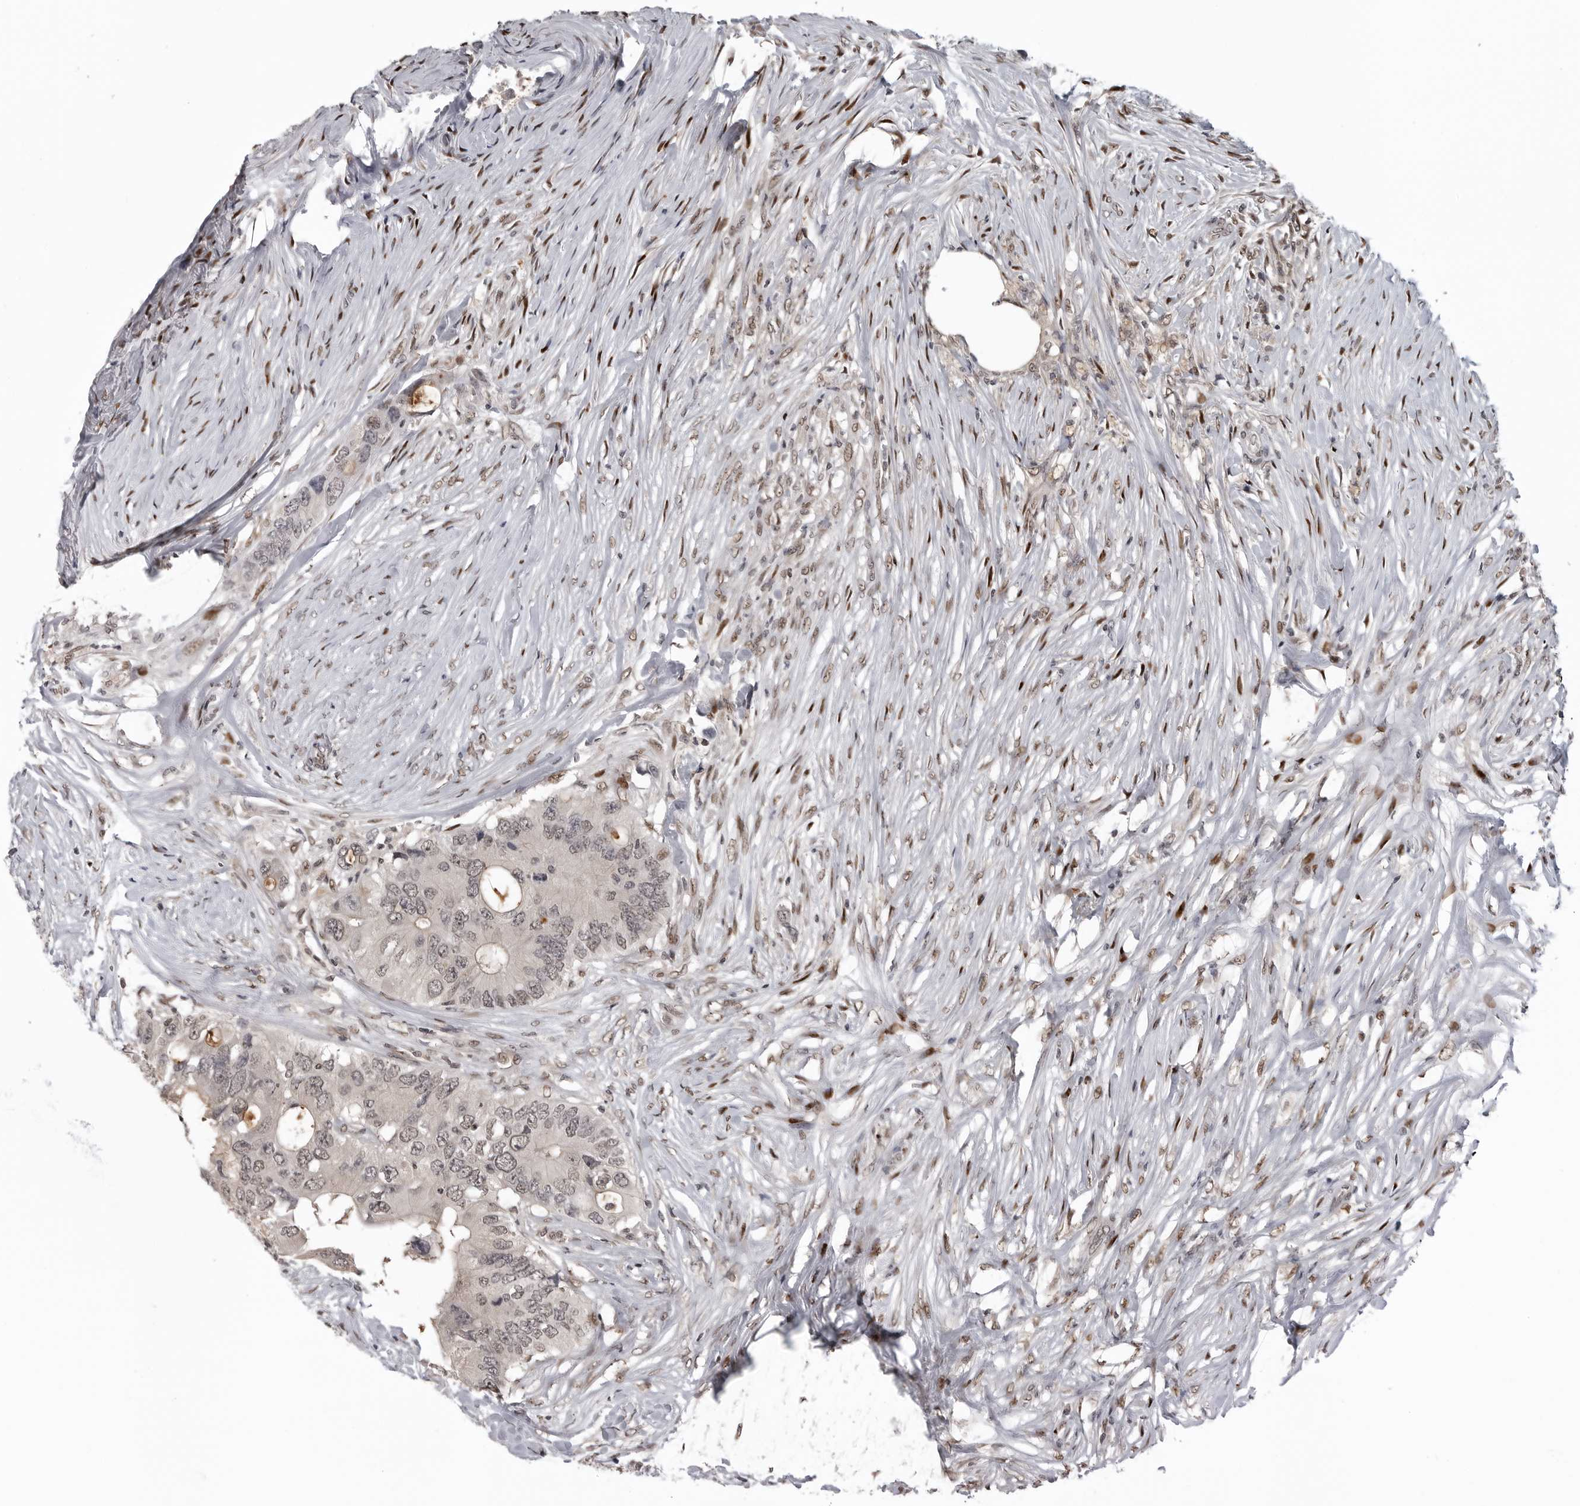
{"staining": {"intensity": "weak", "quantity": "25%-75%", "location": "nuclear"}, "tissue": "colorectal cancer", "cell_type": "Tumor cells", "image_type": "cancer", "snomed": [{"axis": "morphology", "description": "Adenocarcinoma, NOS"}, {"axis": "topography", "description": "Colon"}], "caption": "Protein expression analysis of human adenocarcinoma (colorectal) reveals weak nuclear expression in about 25%-75% of tumor cells.", "gene": "C8orf58", "patient": {"sex": "male", "age": 71}}